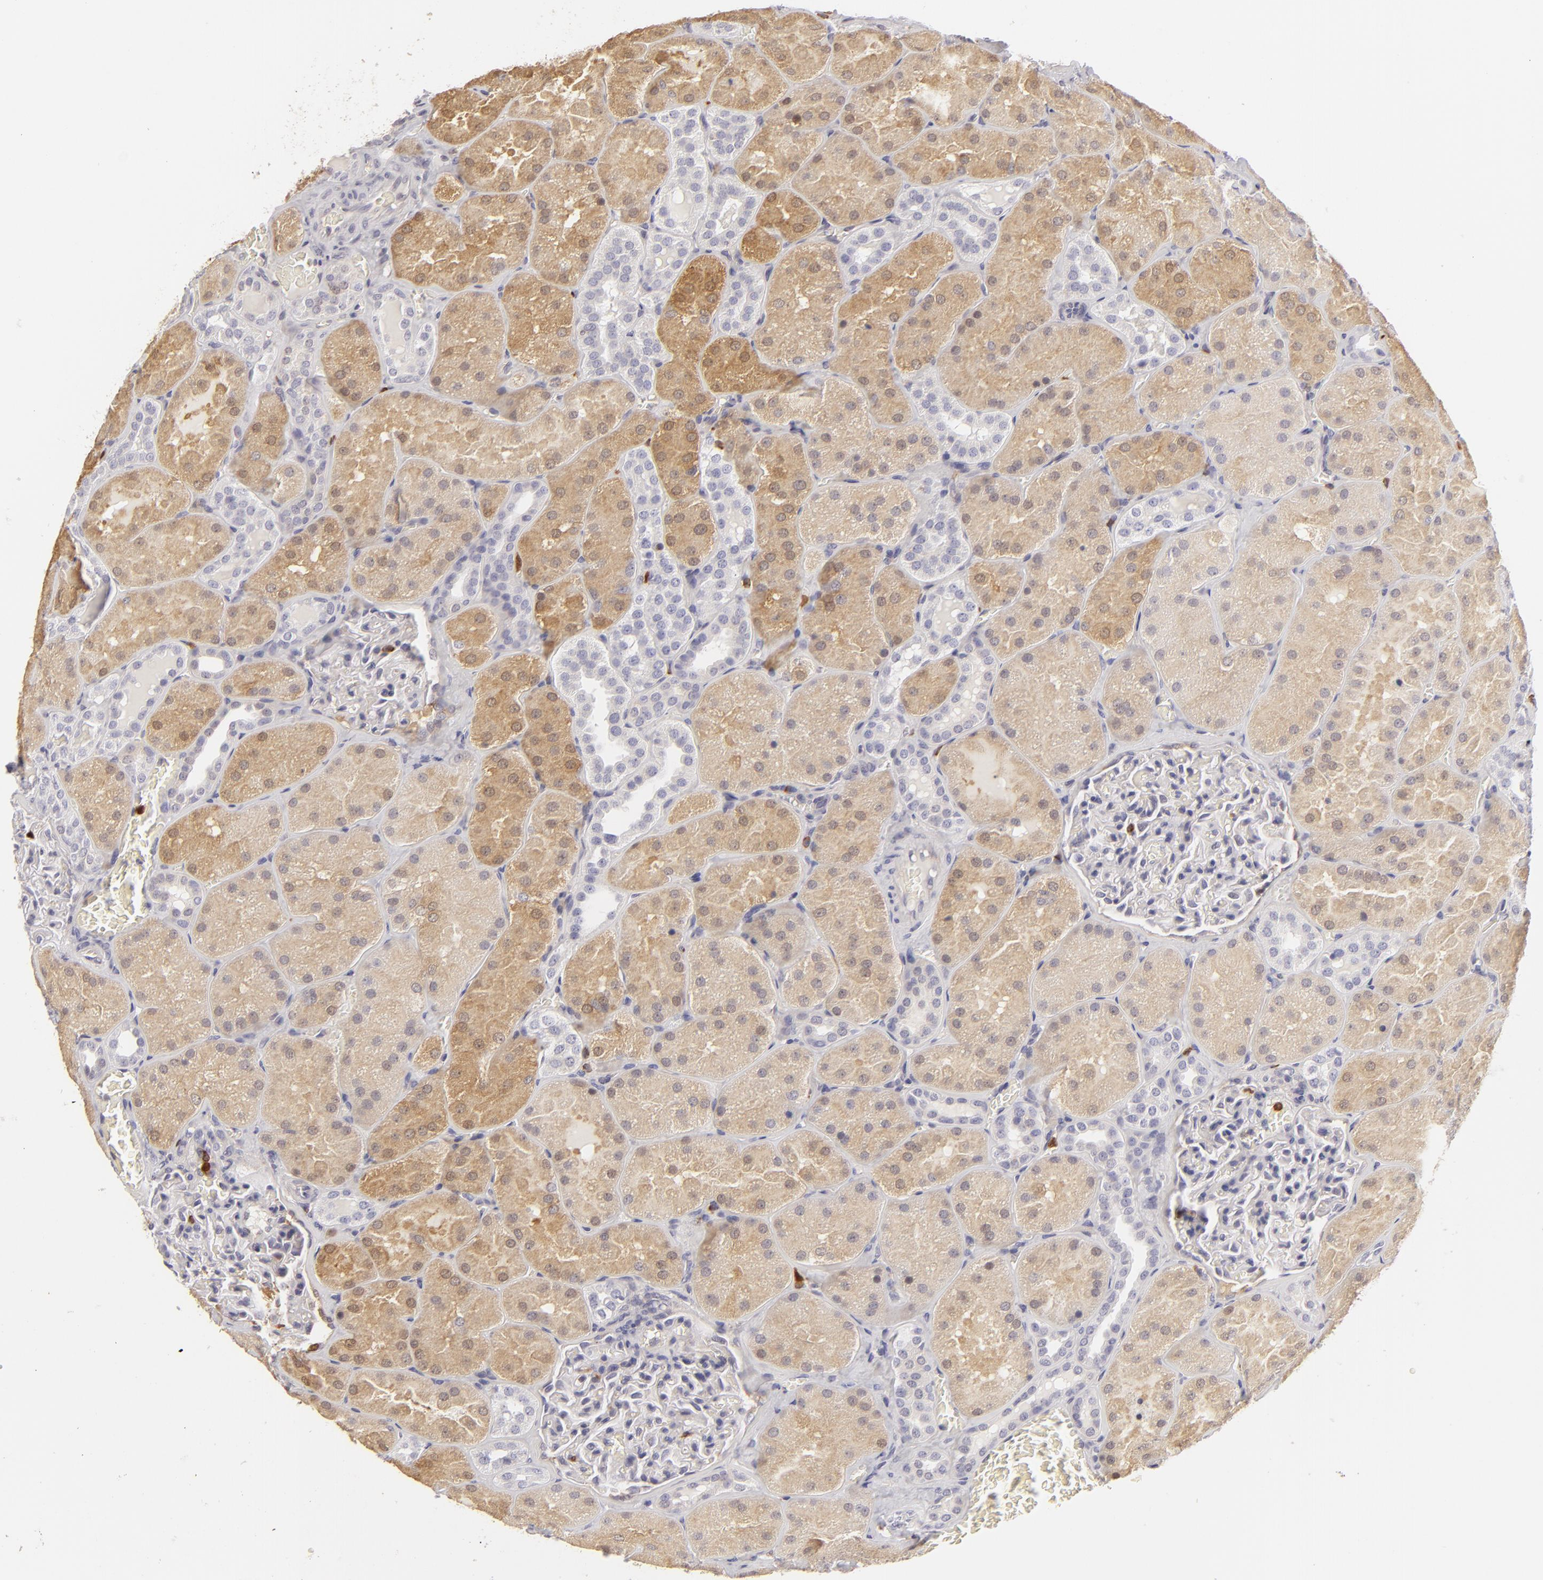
{"staining": {"intensity": "moderate", "quantity": "<25%", "location": "cytoplasmic/membranous"}, "tissue": "kidney", "cell_type": "Cells in glomeruli", "image_type": "normal", "snomed": [{"axis": "morphology", "description": "Normal tissue, NOS"}, {"axis": "topography", "description": "Kidney"}], "caption": "Immunohistochemistry (IHC) of unremarkable human kidney reveals low levels of moderate cytoplasmic/membranous staining in approximately <25% of cells in glomeruli. The staining was performed using DAB (3,3'-diaminobenzidine) to visualize the protein expression in brown, while the nuclei were stained in blue with hematoxylin (Magnification: 20x).", "gene": "APOBEC3G", "patient": {"sex": "male", "age": 28}}